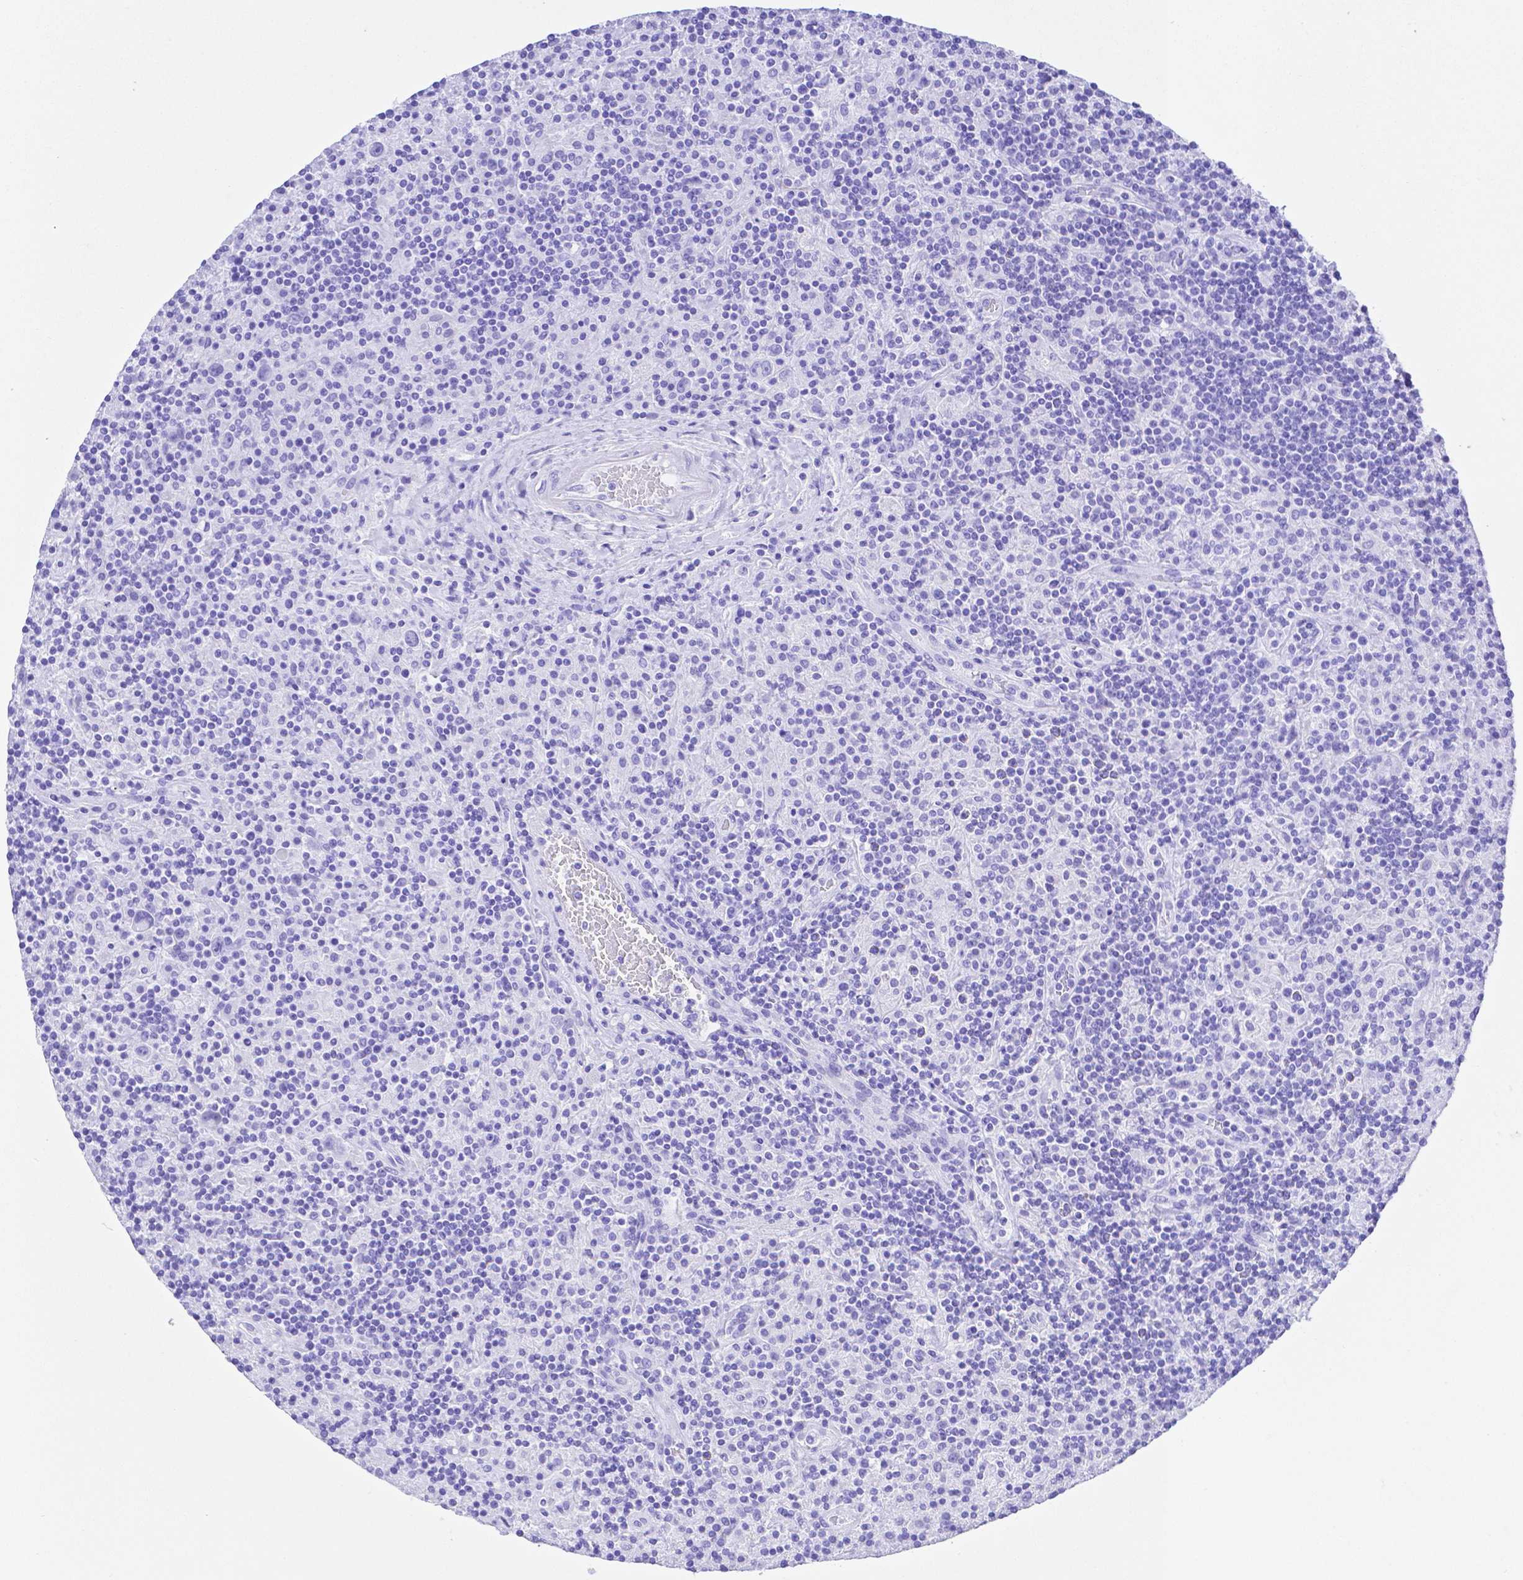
{"staining": {"intensity": "negative", "quantity": "none", "location": "none"}, "tissue": "lymphoma", "cell_type": "Tumor cells", "image_type": "cancer", "snomed": [{"axis": "morphology", "description": "Hodgkin's disease, NOS"}, {"axis": "topography", "description": "Lymph node"}], "caption": "This photomicrograph is of Hodgkin's disease stained with immunohistochemistry (IHC) to label a protein in brown with the nuclei are counter-stained blue. There is no expression in tumor cells.", "gene": "SMR3A", "patient": {"sex": "male", "age": 70}}